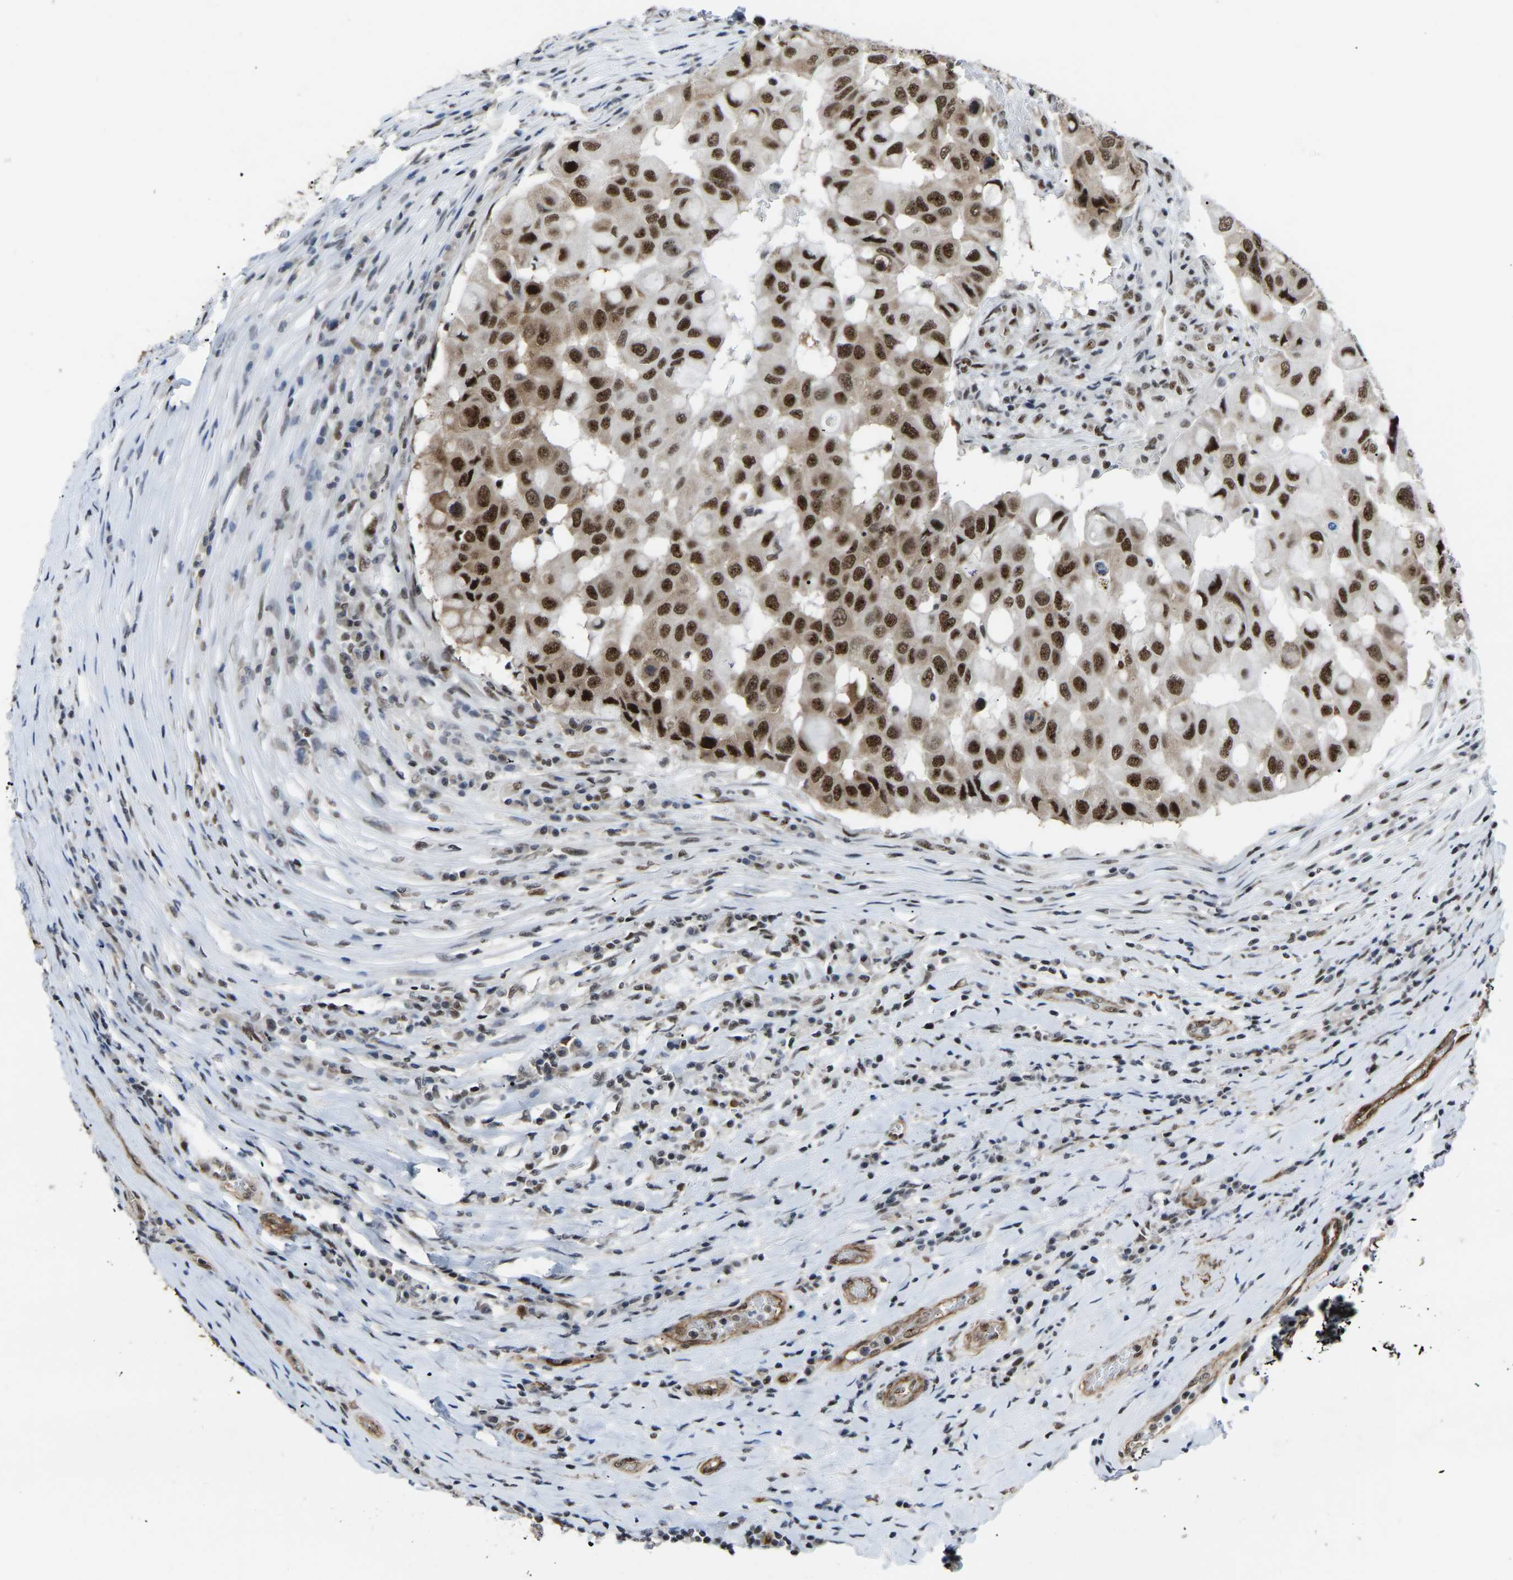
{"staining": {"intensity": "strong", "quantity": ">75%", "location": "nuclear"}, "tissue": "breast cancer", "cell_type": "Tumor cells", "image_type": "cancer", "snomed": [{"axis": "morphology", "description": "Duct carcinoma"}, {"axis": "topography", "description": "Breast"}], "caption": "High-magnification brightfield microscopy of breast cancer stained with DAB (3,3'-diaminobenzidine) (brown) and counterstained with hematoxylin (blue). tumor cells exhibit strong nuclear staining is present in about>75% of cells.", "gene": "DDX5", "patient": {"sex": "female", "age": 27}}